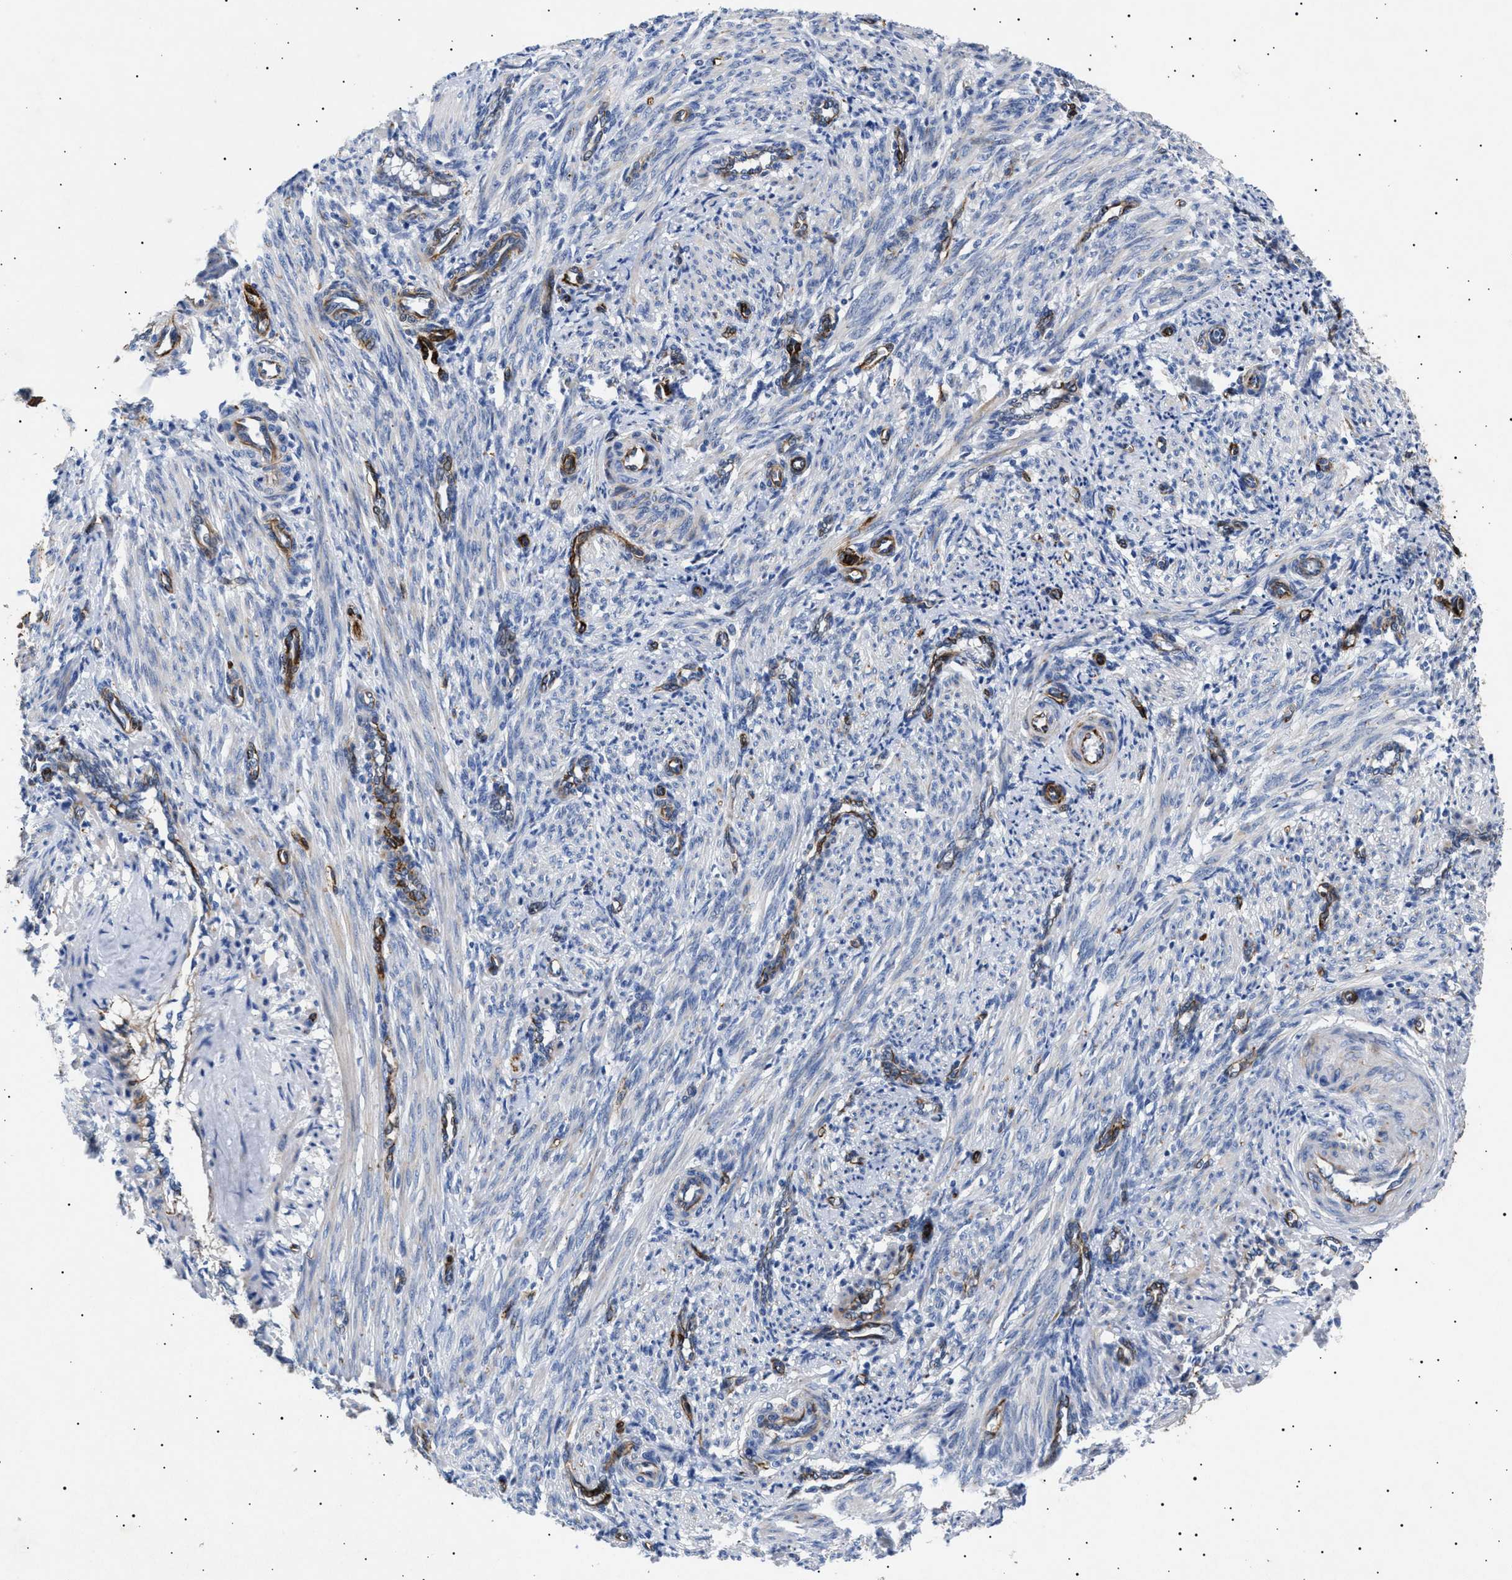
{"staining": {"intensity": "moderate", "quantity": "<25%", "location": "cytoplasmic/membranous"}, "tissue": "smooth muscle", "cell_type": "Smooth muscle cells", "image_type": "normal", "snomed": [{"axis": "morphology", "description": "Normal tissue, NOS"}, {"axis": "topography", "description": "Endometrium"}], "caption": "Protein staining by IHC shows moderate cytoplasmic/membranous positivity in approximately <25% of smooth muscle cells in benign smooth muscle. The staining was performed using DAB to visualize the protein expression in brown, while the nuclei were stained in blue with hematoxylin (Magnification: 20x).", "gene": "OLFML2A", "patient": {"sex": "female", "age": 33}}